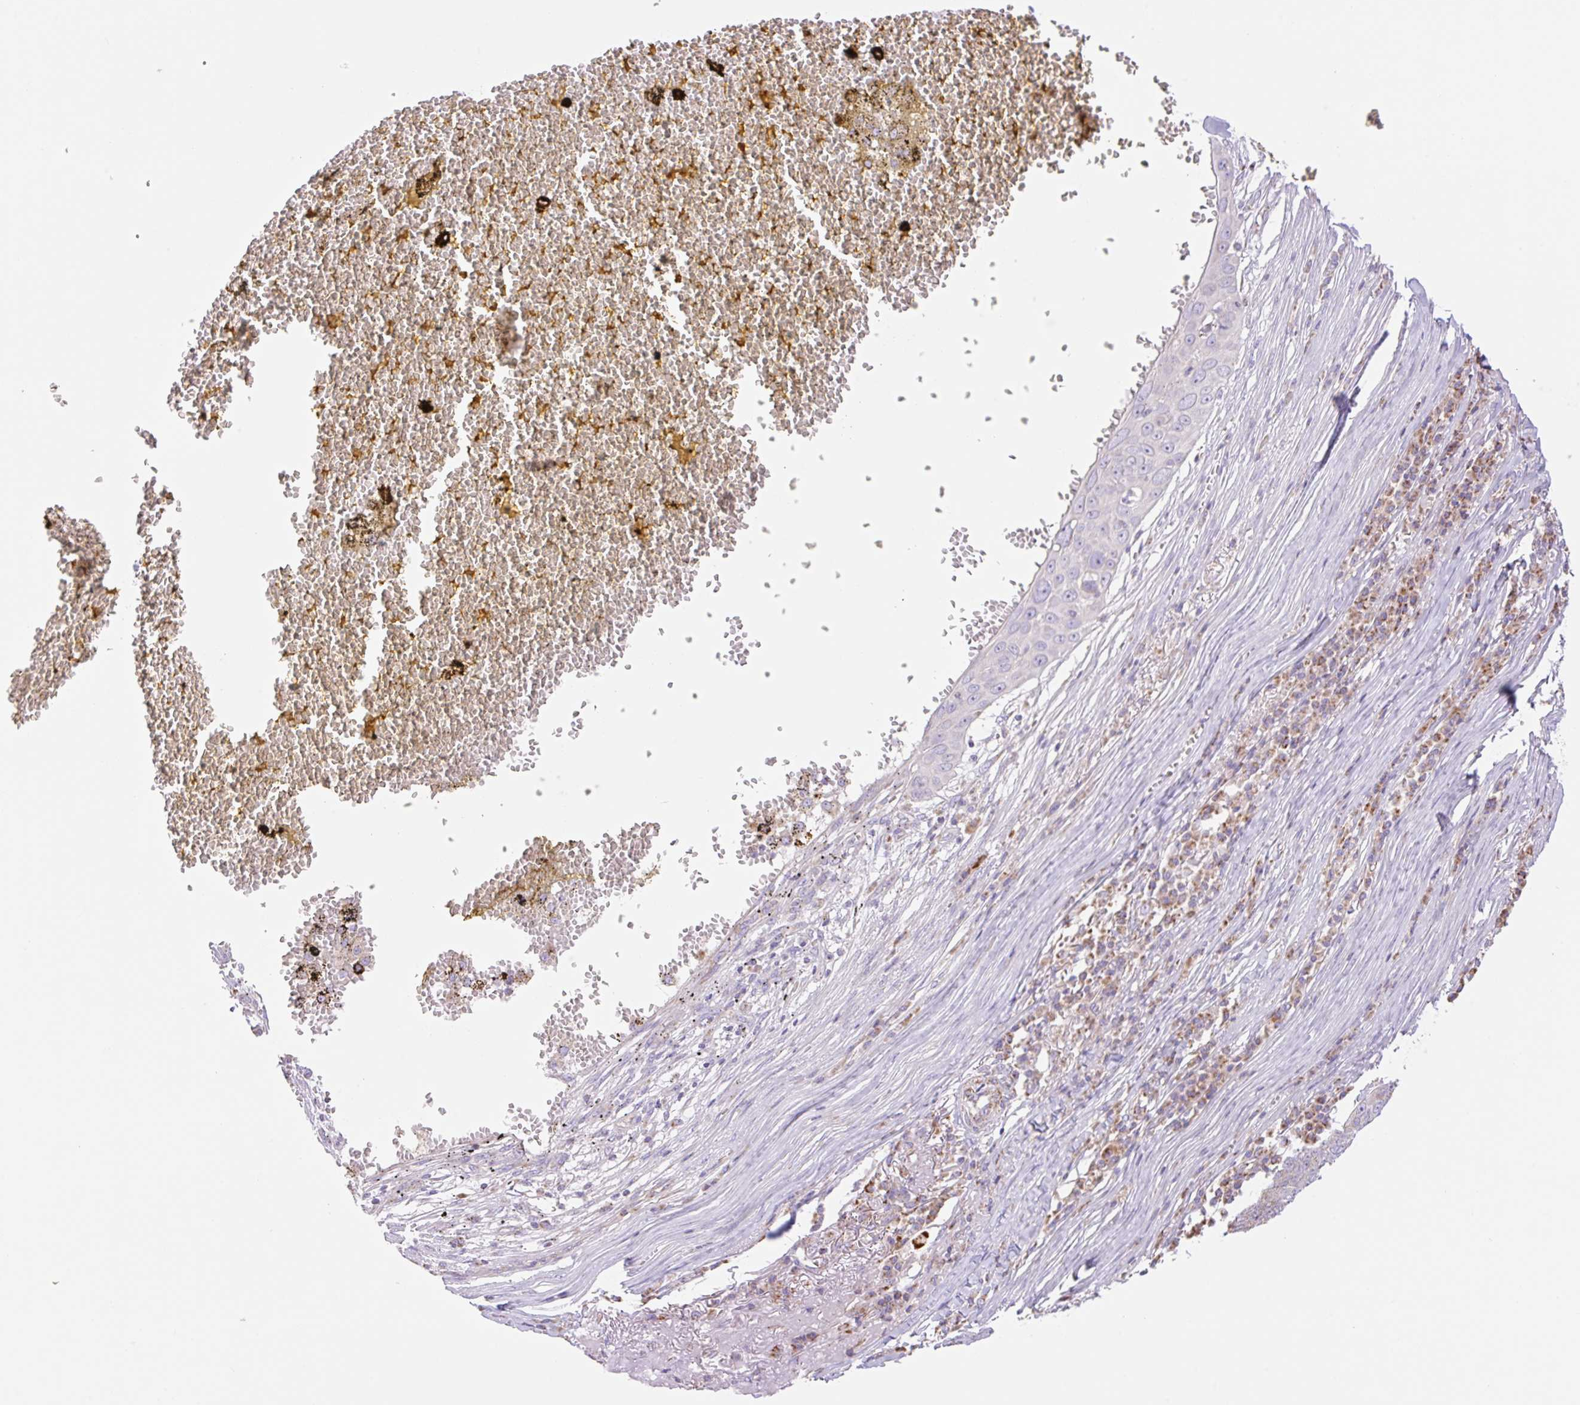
{"staining": {"intensity": "weak", "quantity": "25%-75%", "location": "cytoplasmic/membranous"}, "tissue": "skin cancer", "cell_type": "Tumor cells", "image_type": "cancer", "snomed": [{"axis": "morphology", "description": "Squamous cell carcinoma, NOS"}, {"axis": "topography", "description": "Skin"}], "caption": "There is low levels of weak cytoplasmic/membranous expression in tumor cells of skin cancer (squamous cell carcinoma), as demonstrated by immunohistochemical staining (brown color).", "gene": "ETNK2", "patient": {"sex": "male", "age": 71}}